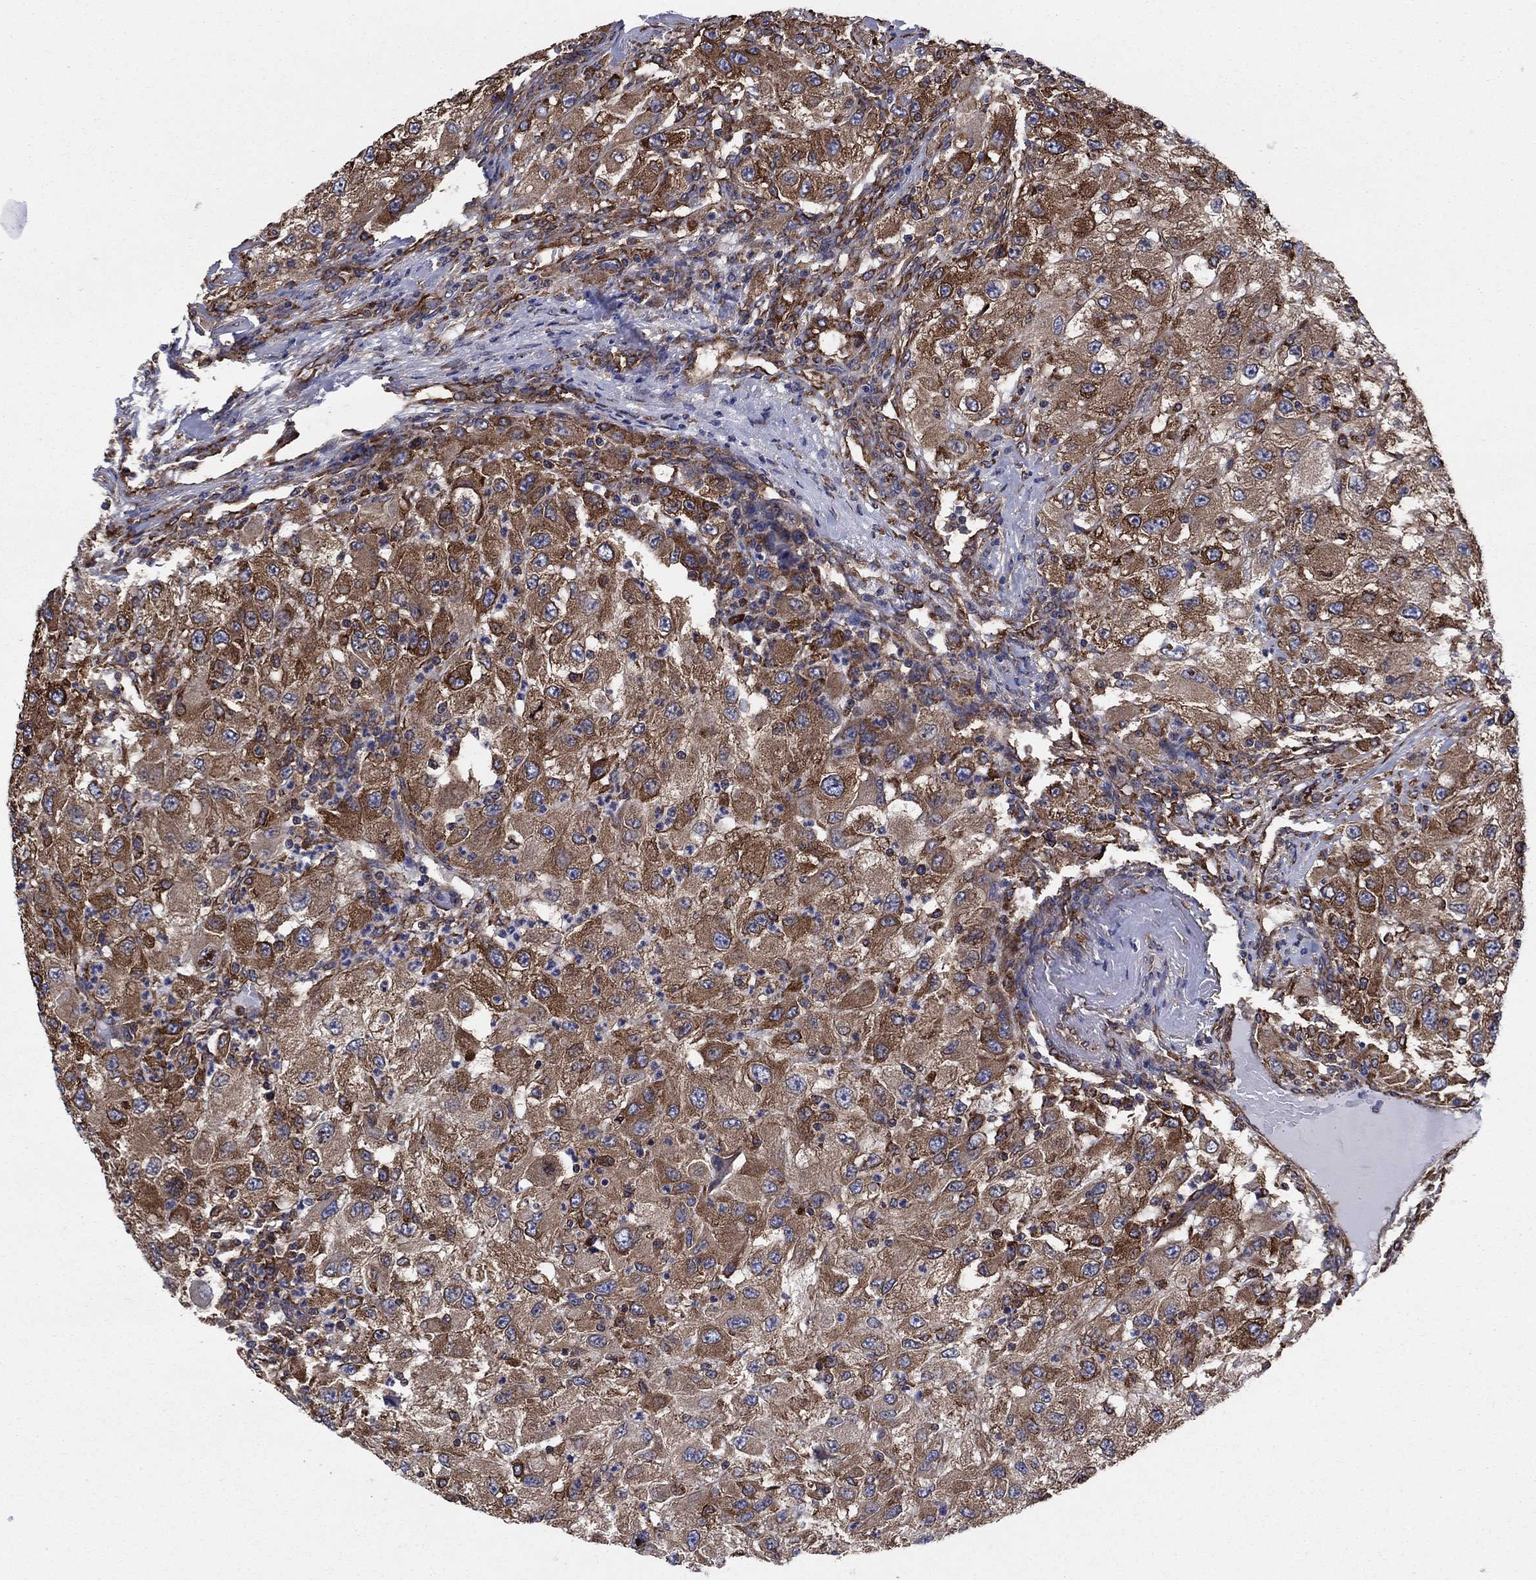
{"staining": {"intensity": "moderate", "quantity": ">75%", "location": "cytoplasmic/membranous"}, "tissue": "renal cancer", "cell_type": "Tumor cells", "image_type": "cancer", "snomed": [{"axis": "morphology", "description": "Adenocarcinoma, NOS"}, {"axis": "topography", "description": "Kidney"}], "caption": "Immunohistochemistry photomicrograph of human adenocarcinoma (renal) stained for a protein (brown), which exhibits medium levels of moderate cytoplasmic/membranous expression in approximately >75% of tumor cells.", "gene": "YBX1", "patient": {"sex": "female", "age": 67}}